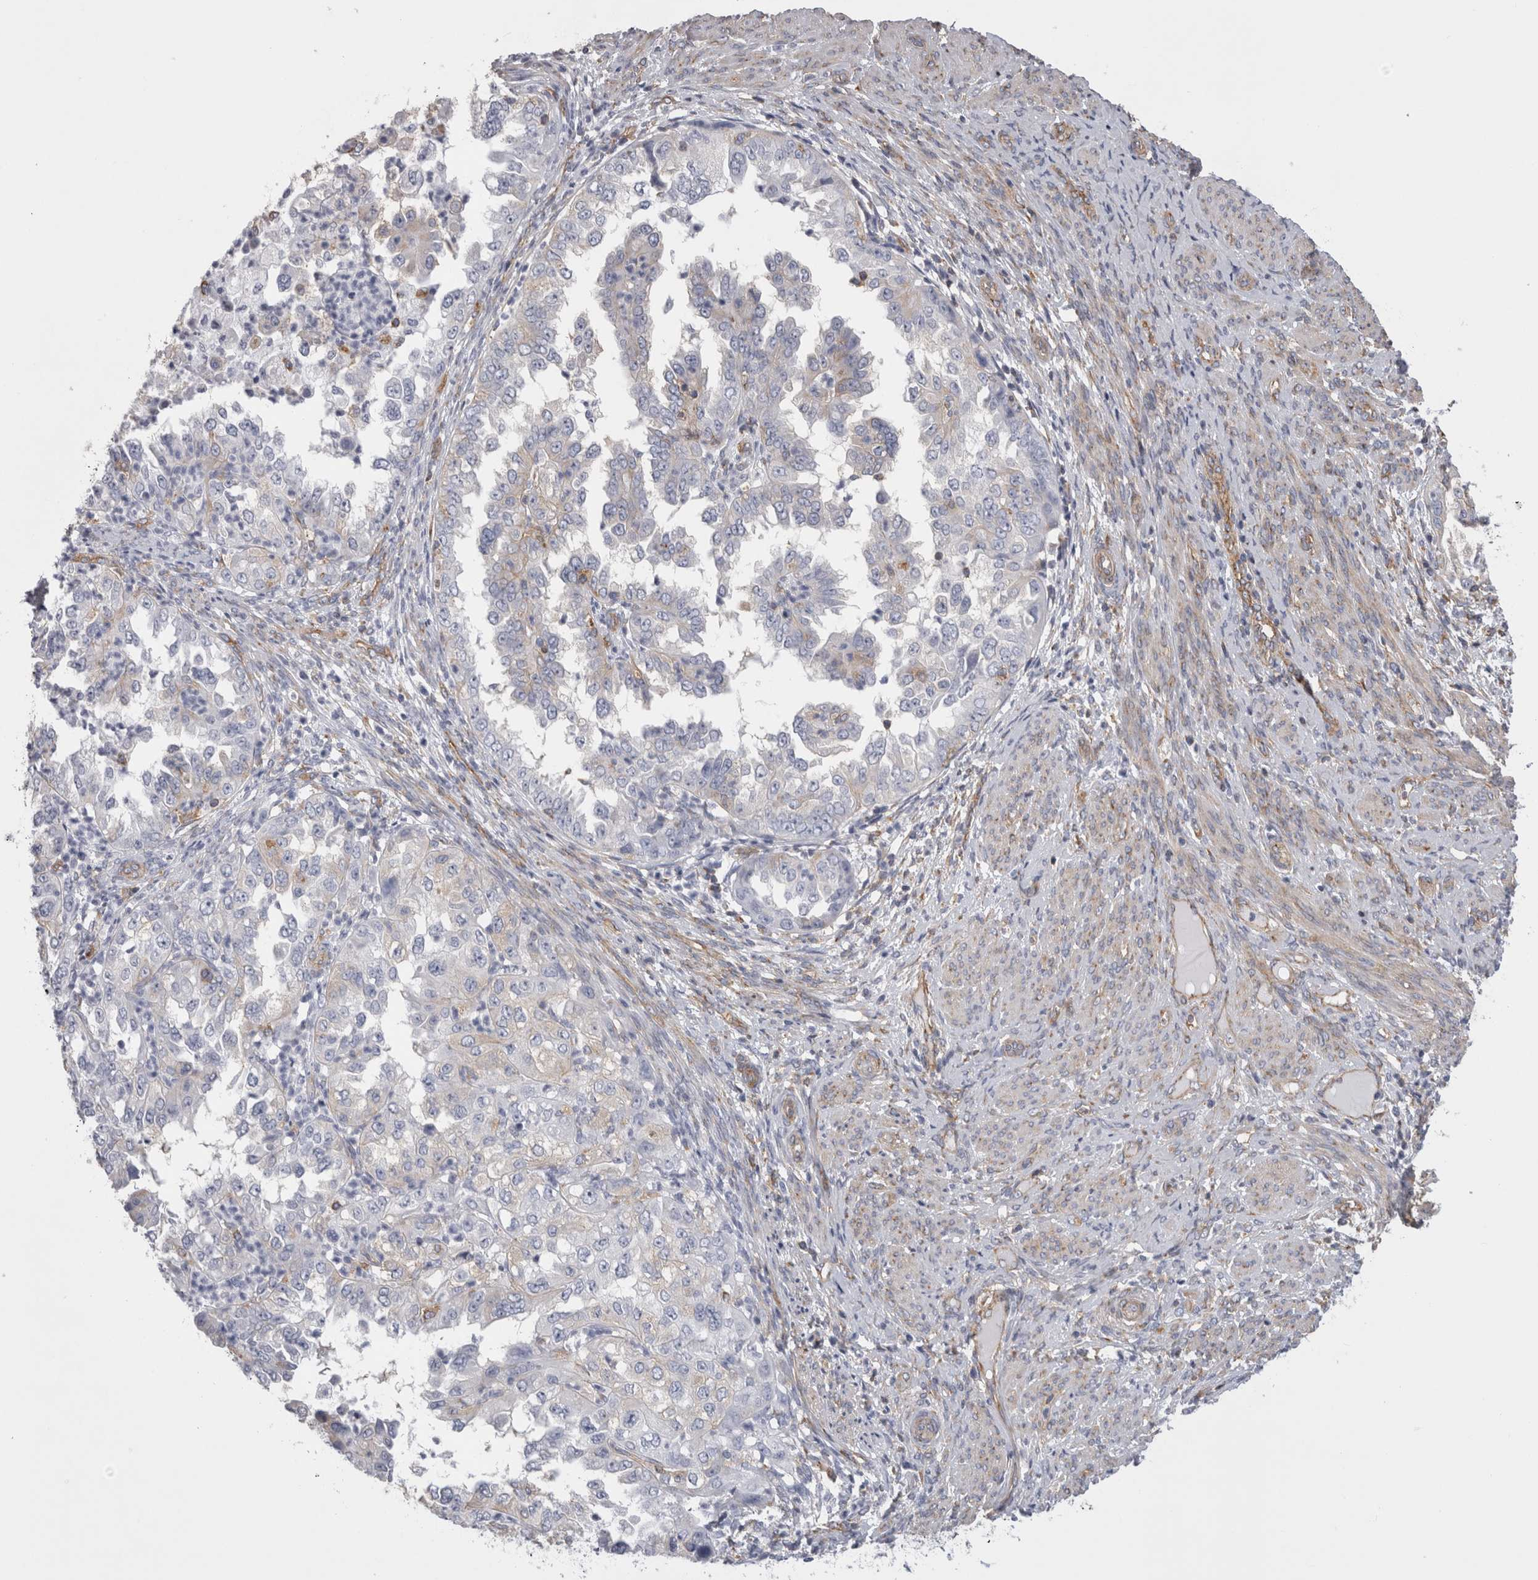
{"staining": {"intensity": "negative", "quantity": "none", "location": "none"}, "tissue": "endometrial cancer", "cell_type": "Tumor cells", "image_type": "cancer", "snomed": [{"axis": "morphology", "description": "Adenocarcinoma, NOS"}, {"axis": "topography", "description": "Endometrium"}], "caption": "Tumor cells are negative for protein expression in human adenocarcinoma (endometrial).", "gene": "ATXN3", "patient": {"sex": "female", "age": 85}}